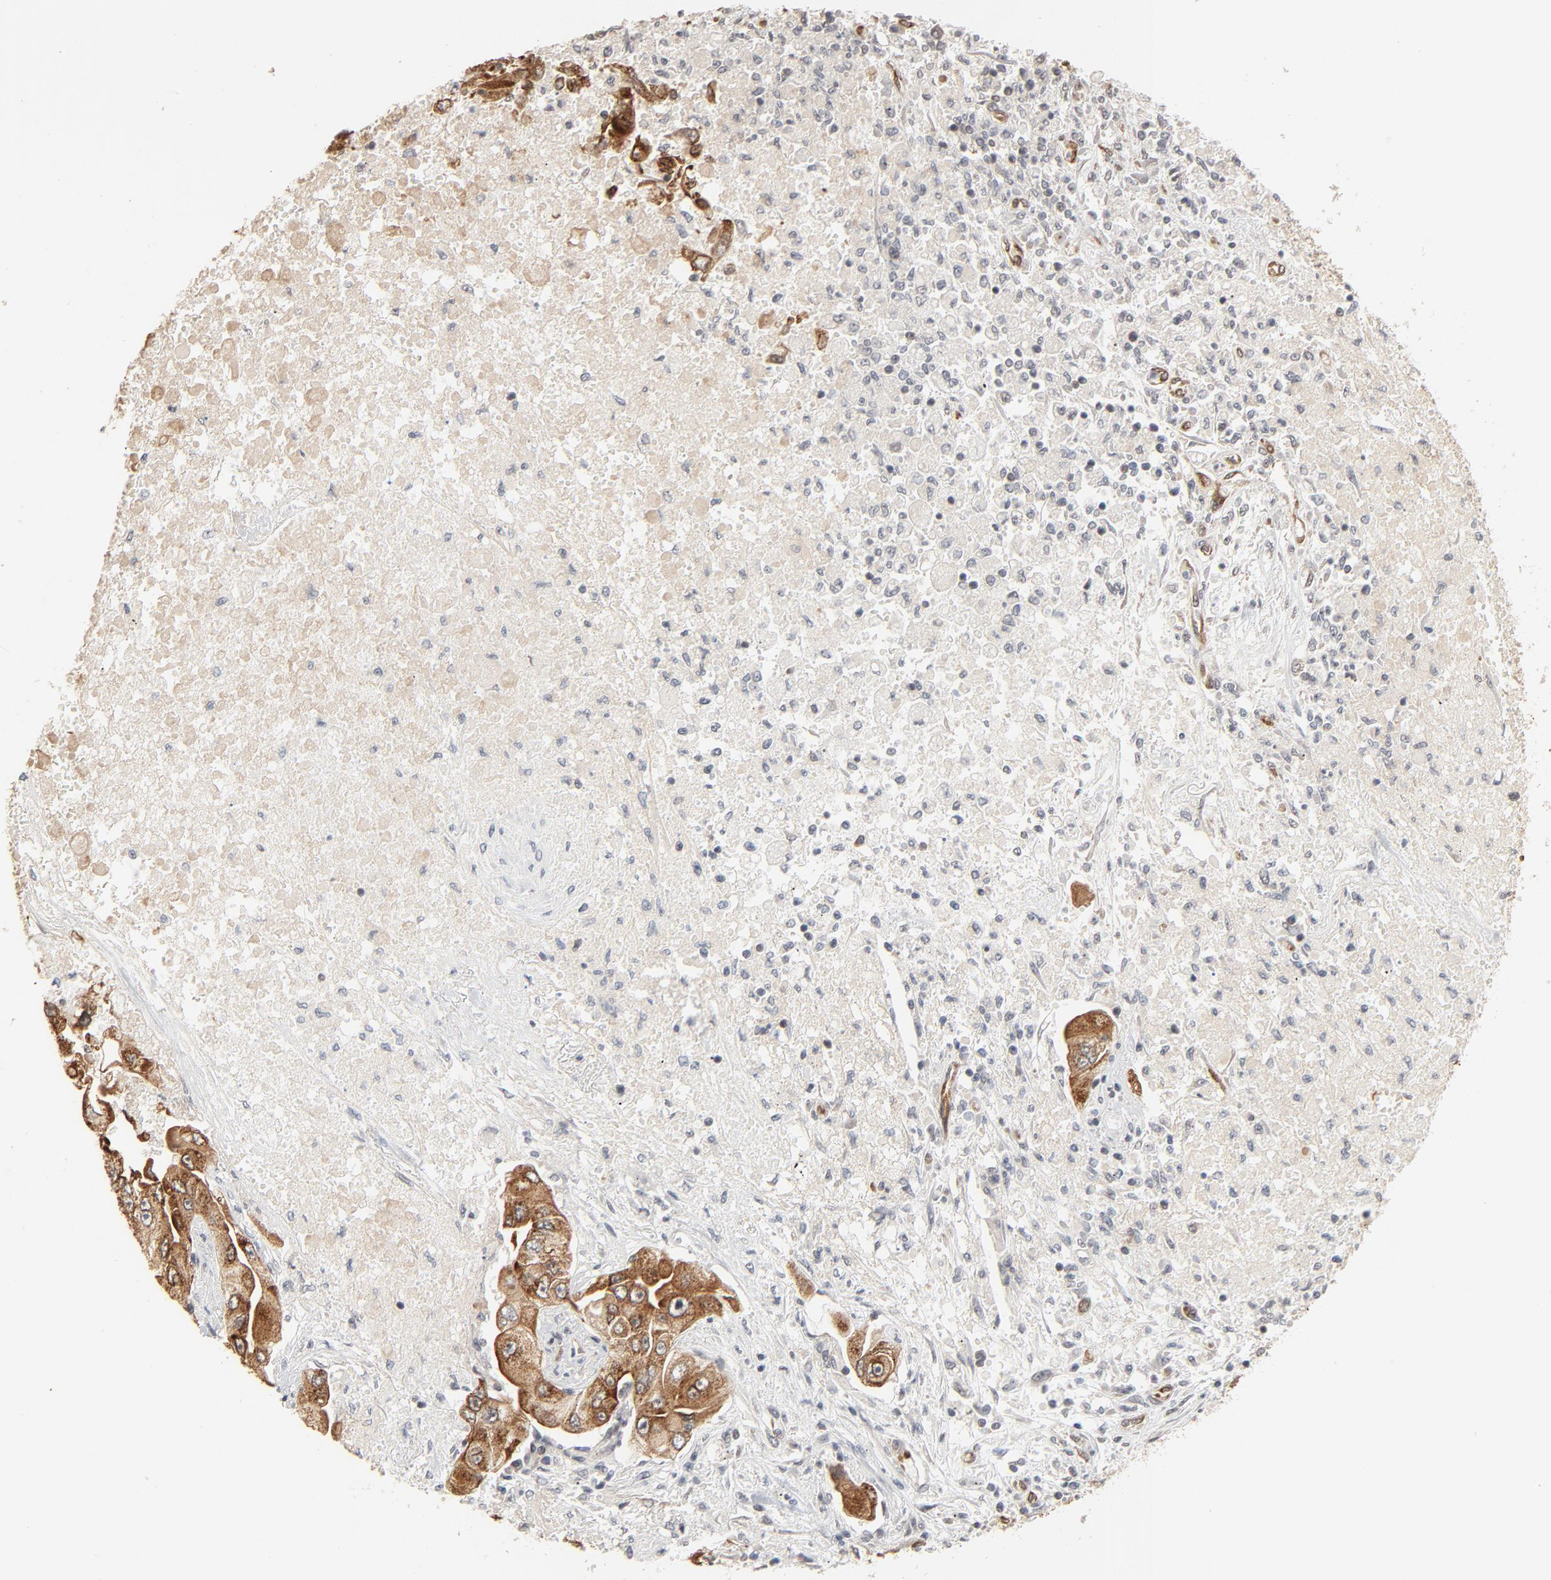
{"staining": {"intensity": "strong", "quantity": "25%-75%", "location": "cytoplasmic/membranous"}, "tissue": "lung cancer", "cell_type": "Tumor cells", "image_type": "cancer", "snomed": [{"axis": "morphology", "description": "Adenocarcinoma, NOS"}, {"axis": "topography", "description": "Lung"}], "caption": "High-magnification brightfield microscopy of lung adenocarcinoma stained with DAB (3,3'-diaminobenzidine) (brown) and counterstained with hematoxylin (blue). tumor cells exhibit strong cytoplasmic/membranous positivity is appreciated in approximately25%-75% of cells.", "gene": "ITPR3", "patient": {"sex": "male", "age": 84}}